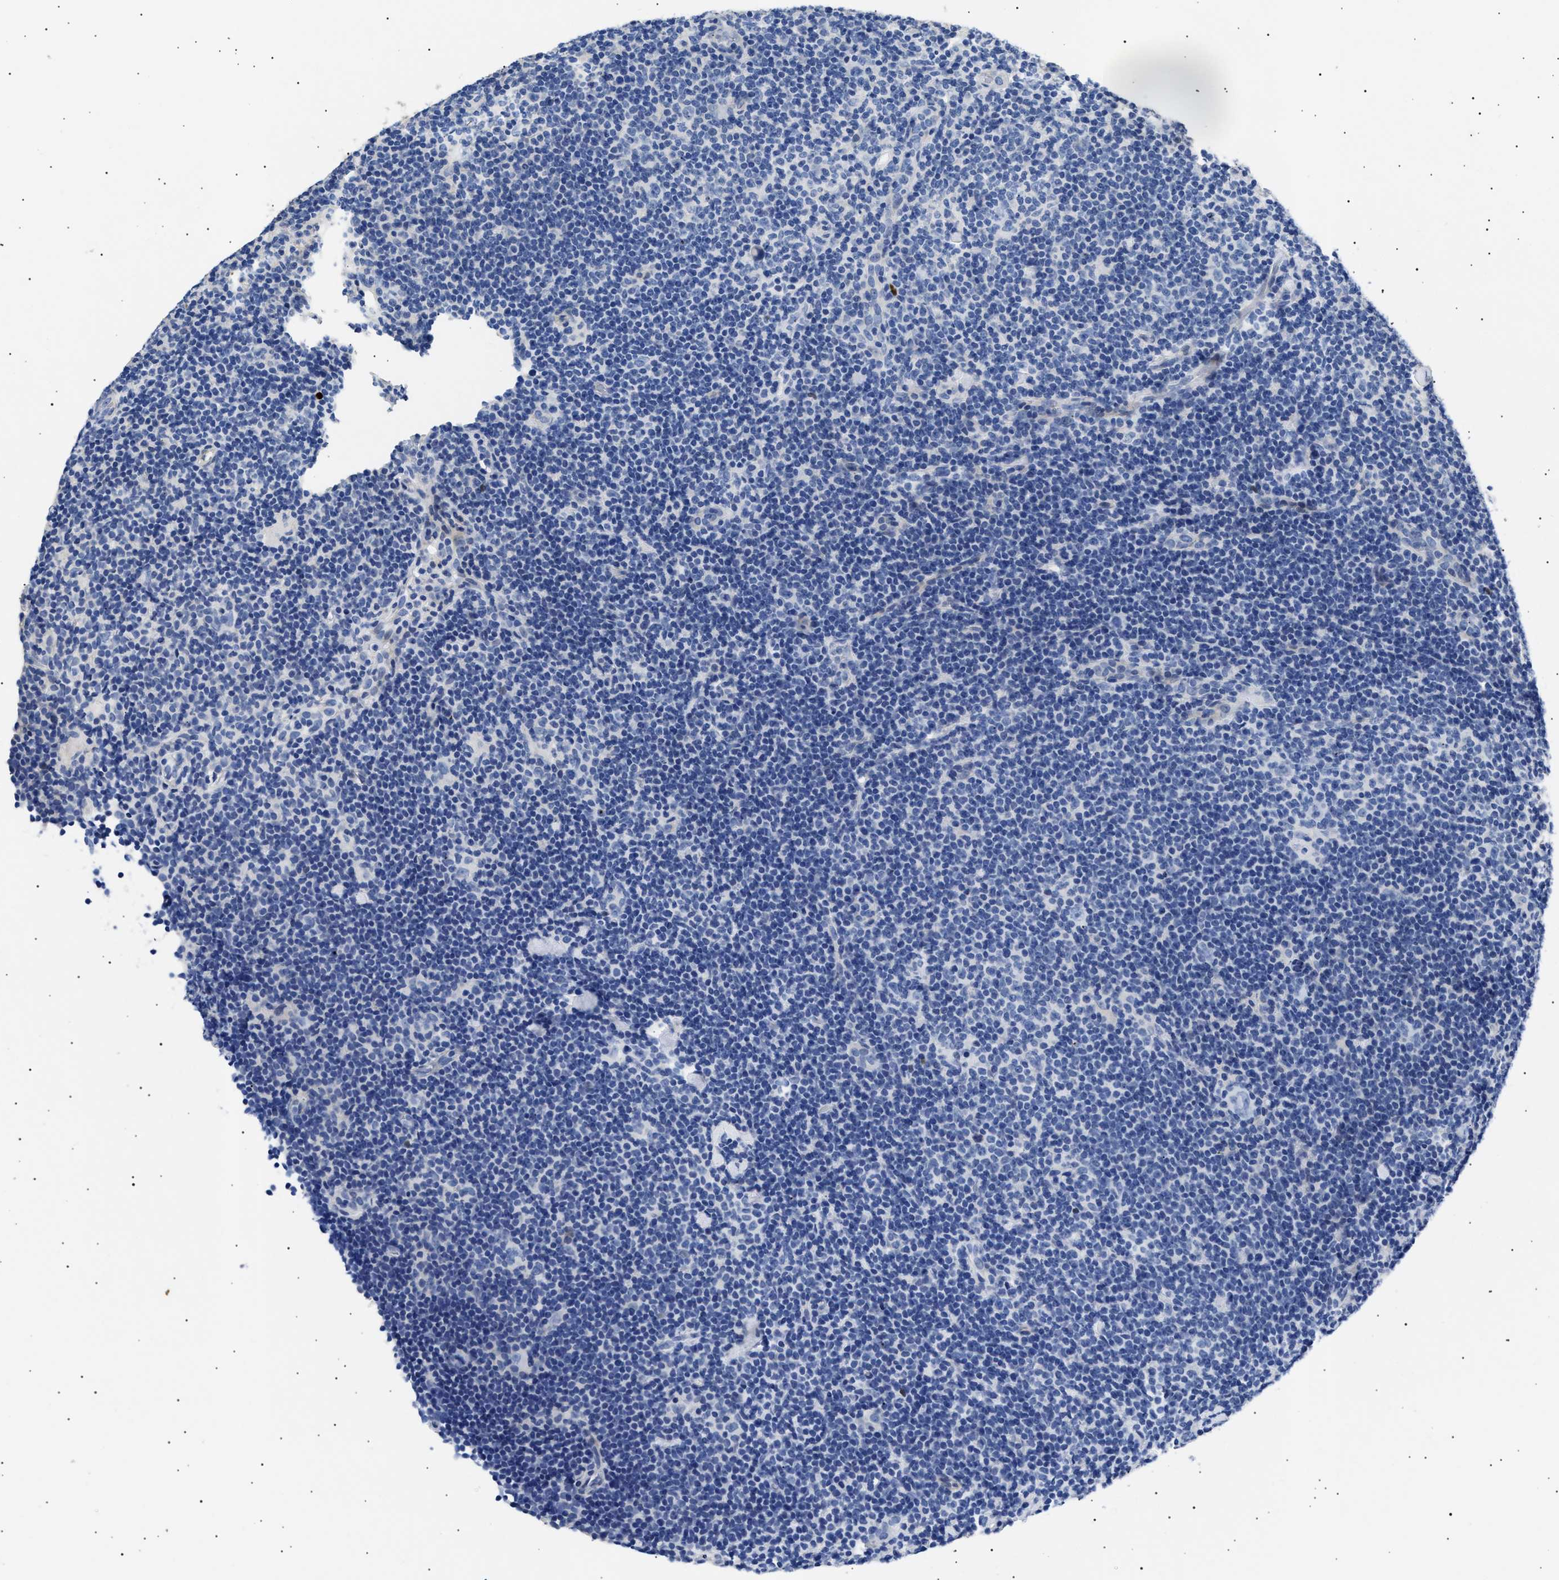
{"staining": {"intensity": "negative", "quantity": "none", "location": "none"}, "tissue": "lymphoma", "cell_type": "Tumor cells", "image_type": "cancer", "snomed": [{"axis": "morphology", "description": "Hodgkin's disease, NOS"}, {"axis": "topography", "description": "Lymph node"}], "caption": "This is an immunohistochemistry histopathology image of human lymphoma. There is no expression in tumor cells.", "gene": "HEMGN", "patient": {"sex": "female", "age": 57}}